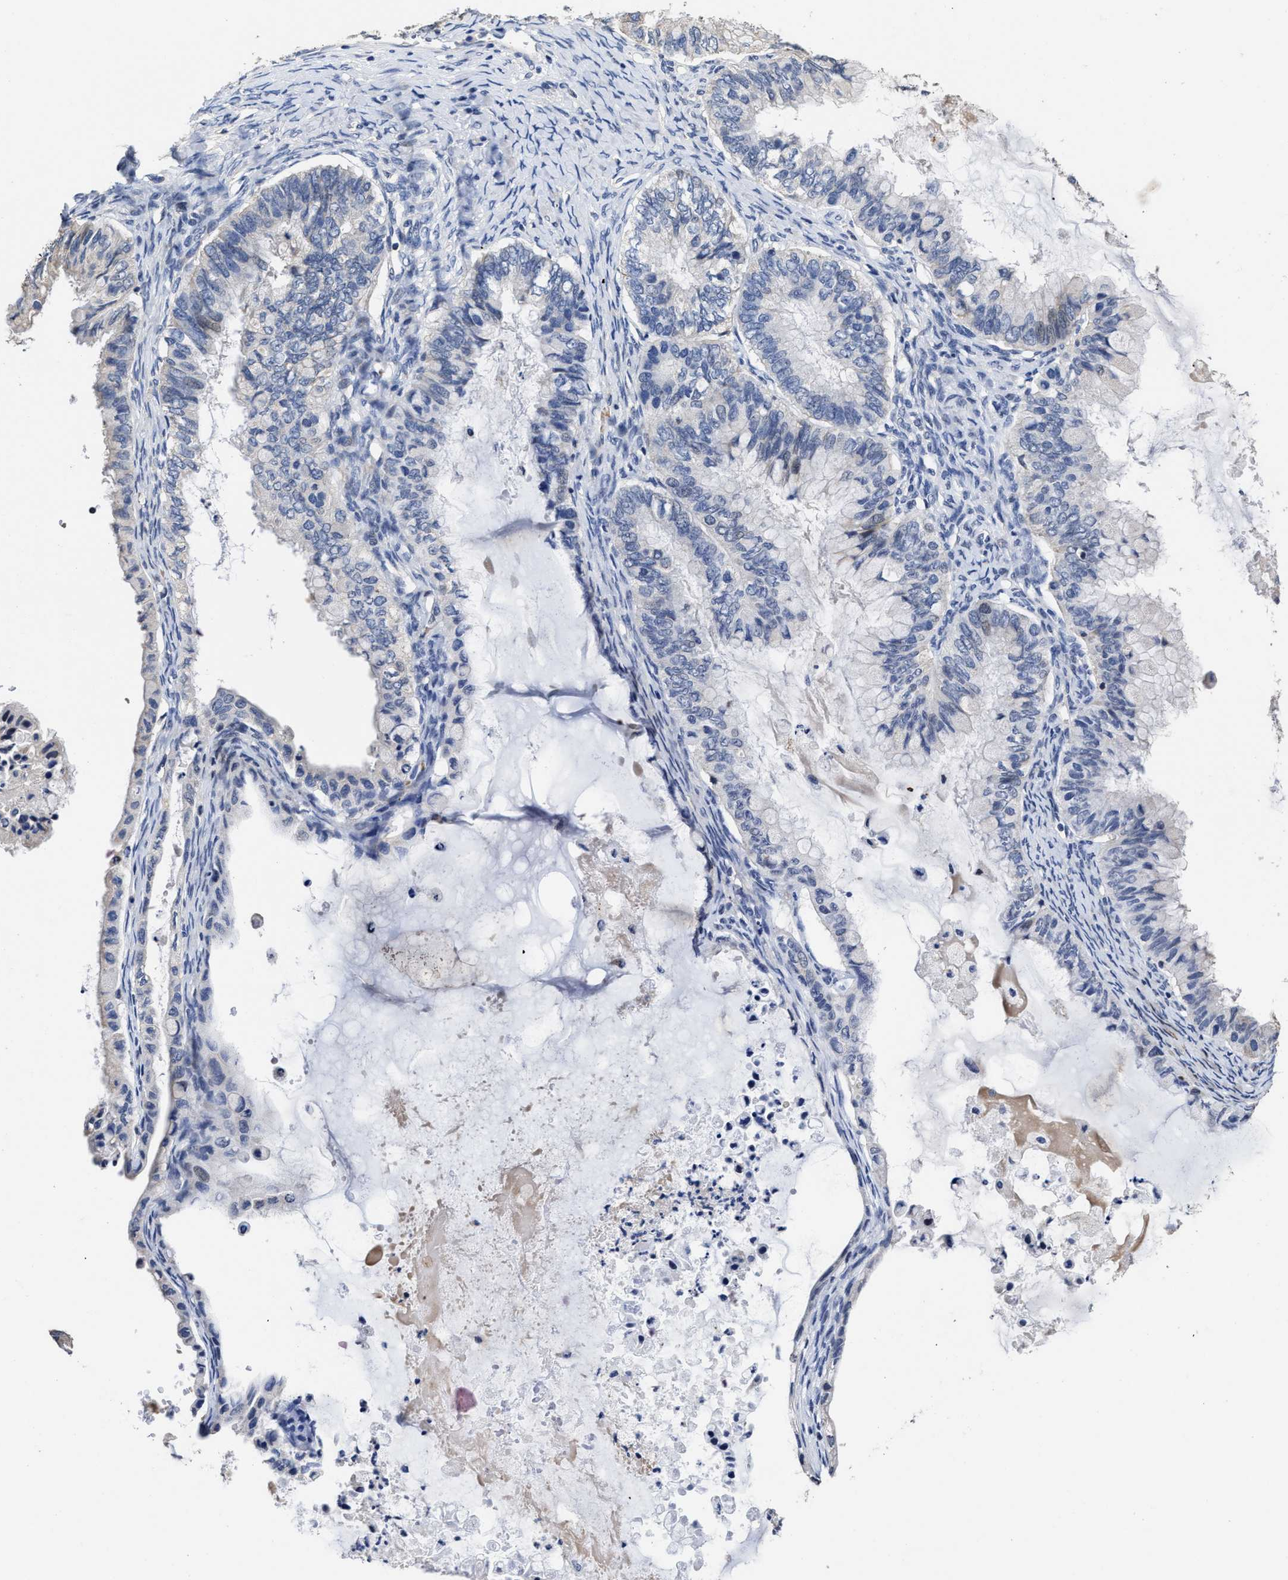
{"staining": {"intensity": "negative", "quantity": "none", "location": "none"}, "tissue": "ovarian cancer", "cell_type": "Tumor cells", "image_type": "cancer", "snomed": [{"axis": "morphology", "description": "Cystadenocarcinoma, mucinous, NOS"}, {"axis": "topography", "description": "Ovary"}], "caption": "Ovarian mucinous cystadenocarcinoma stained for a protein using IHC shows no expression tumor cells.", "gene": "ZFAT", "patient": {"sex": "female", "age": 80}}